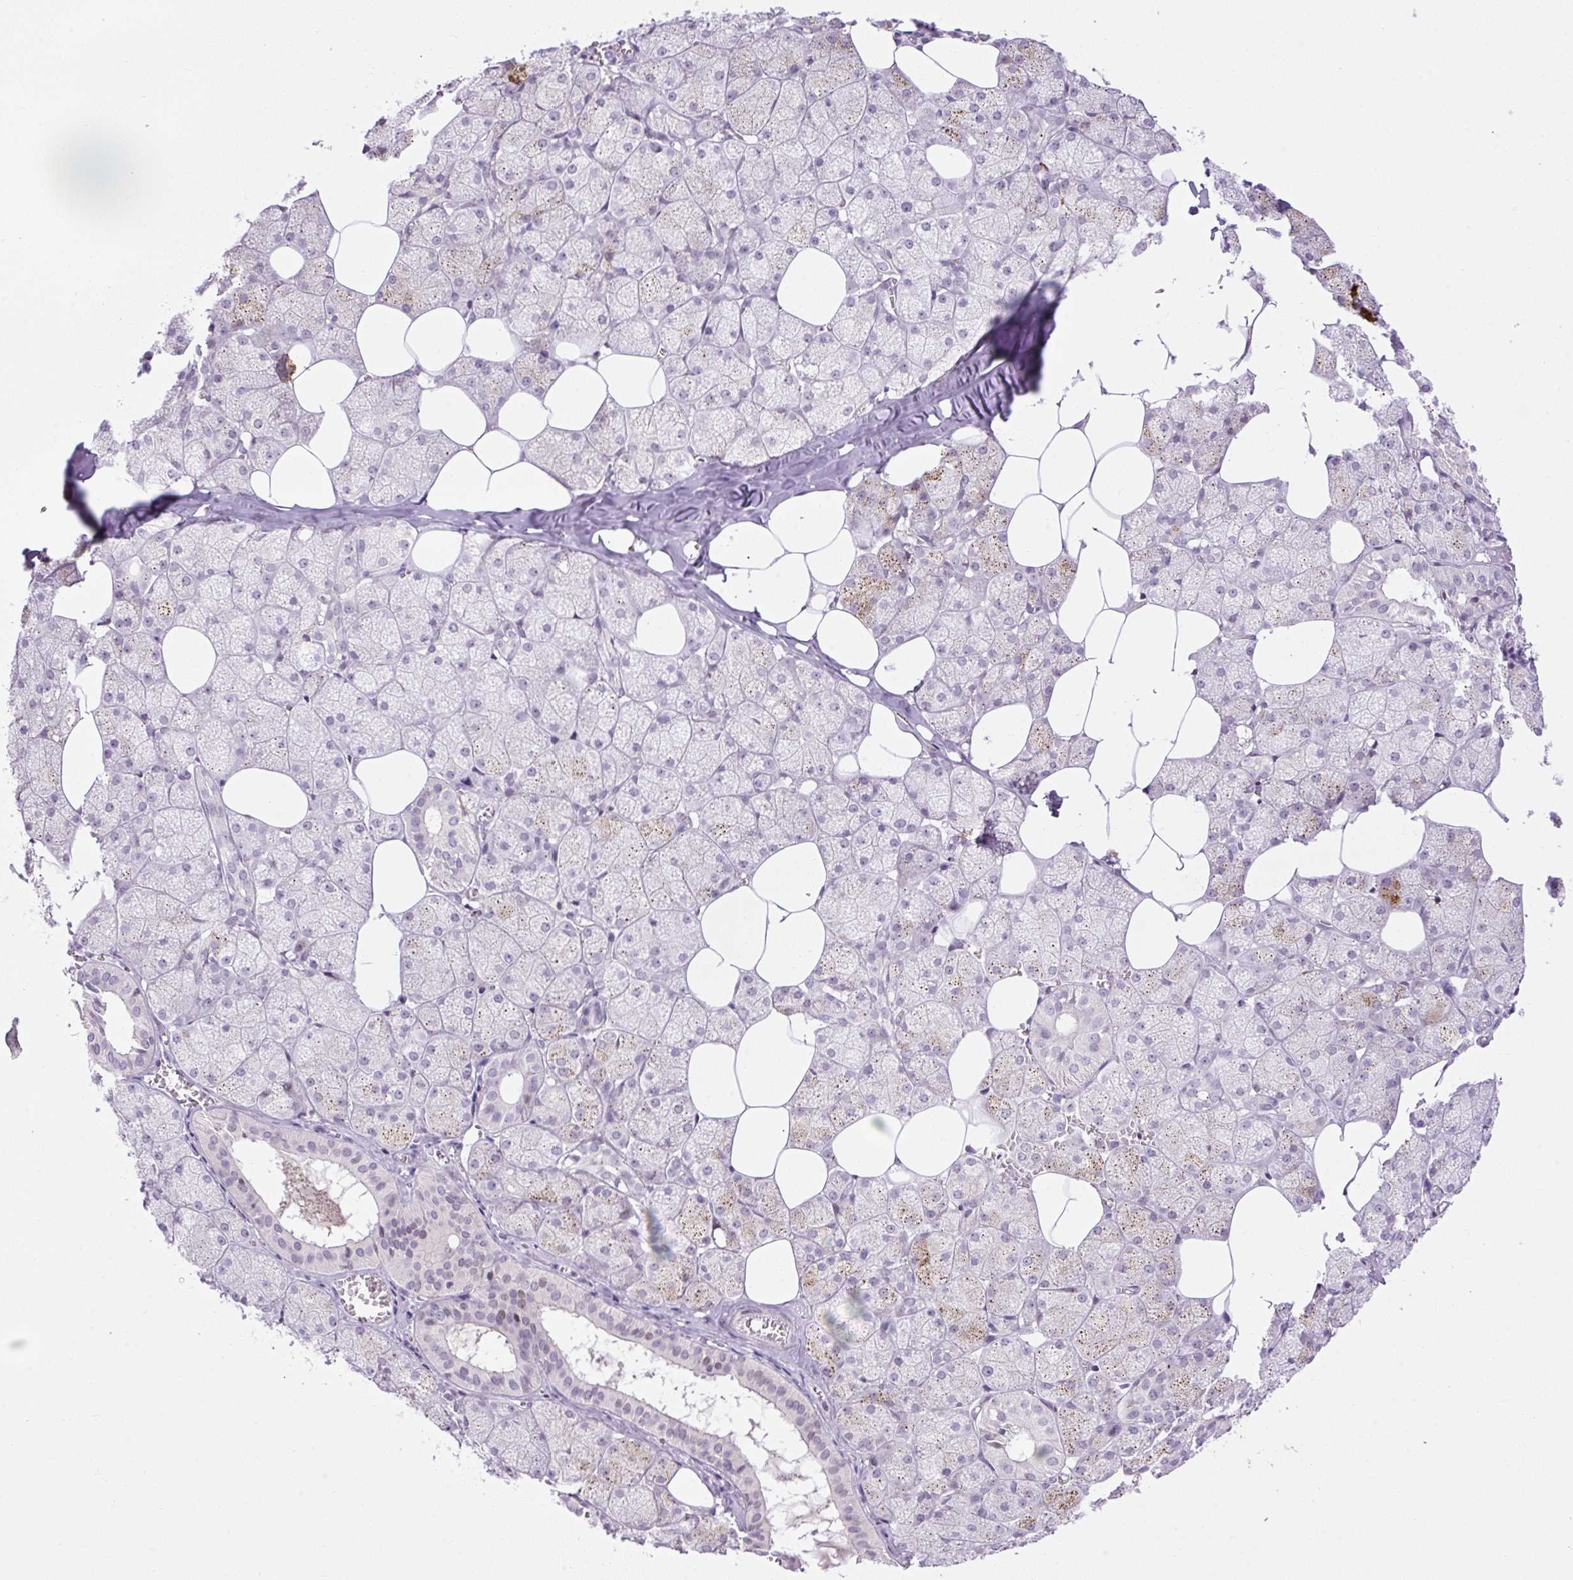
{"staining": {"intensity": "weak", "quantity": "25%-75%", "location": "nuclear"}, "tissue": "salivary gland", "cell_type": "Glandular cells", "image_type": "normal", "snomed": [{"axis": "morphology", "description": "Normal tissue, NOS"}, {"axis": "topography", "description": "Salivary gland"}, {"axis": "topography", "description": "Peripheral nerve tissue"}], "caption": "The image shows staining of unremarkable salivary gland, revealing weak nuclear protein expression (brown color) within glandular cells. (DAB IHC, brown staining for protein, blue staining for nuclei).", "gene": "ENSG00000268750", "patient": {"sex": "male", "age": 38}}